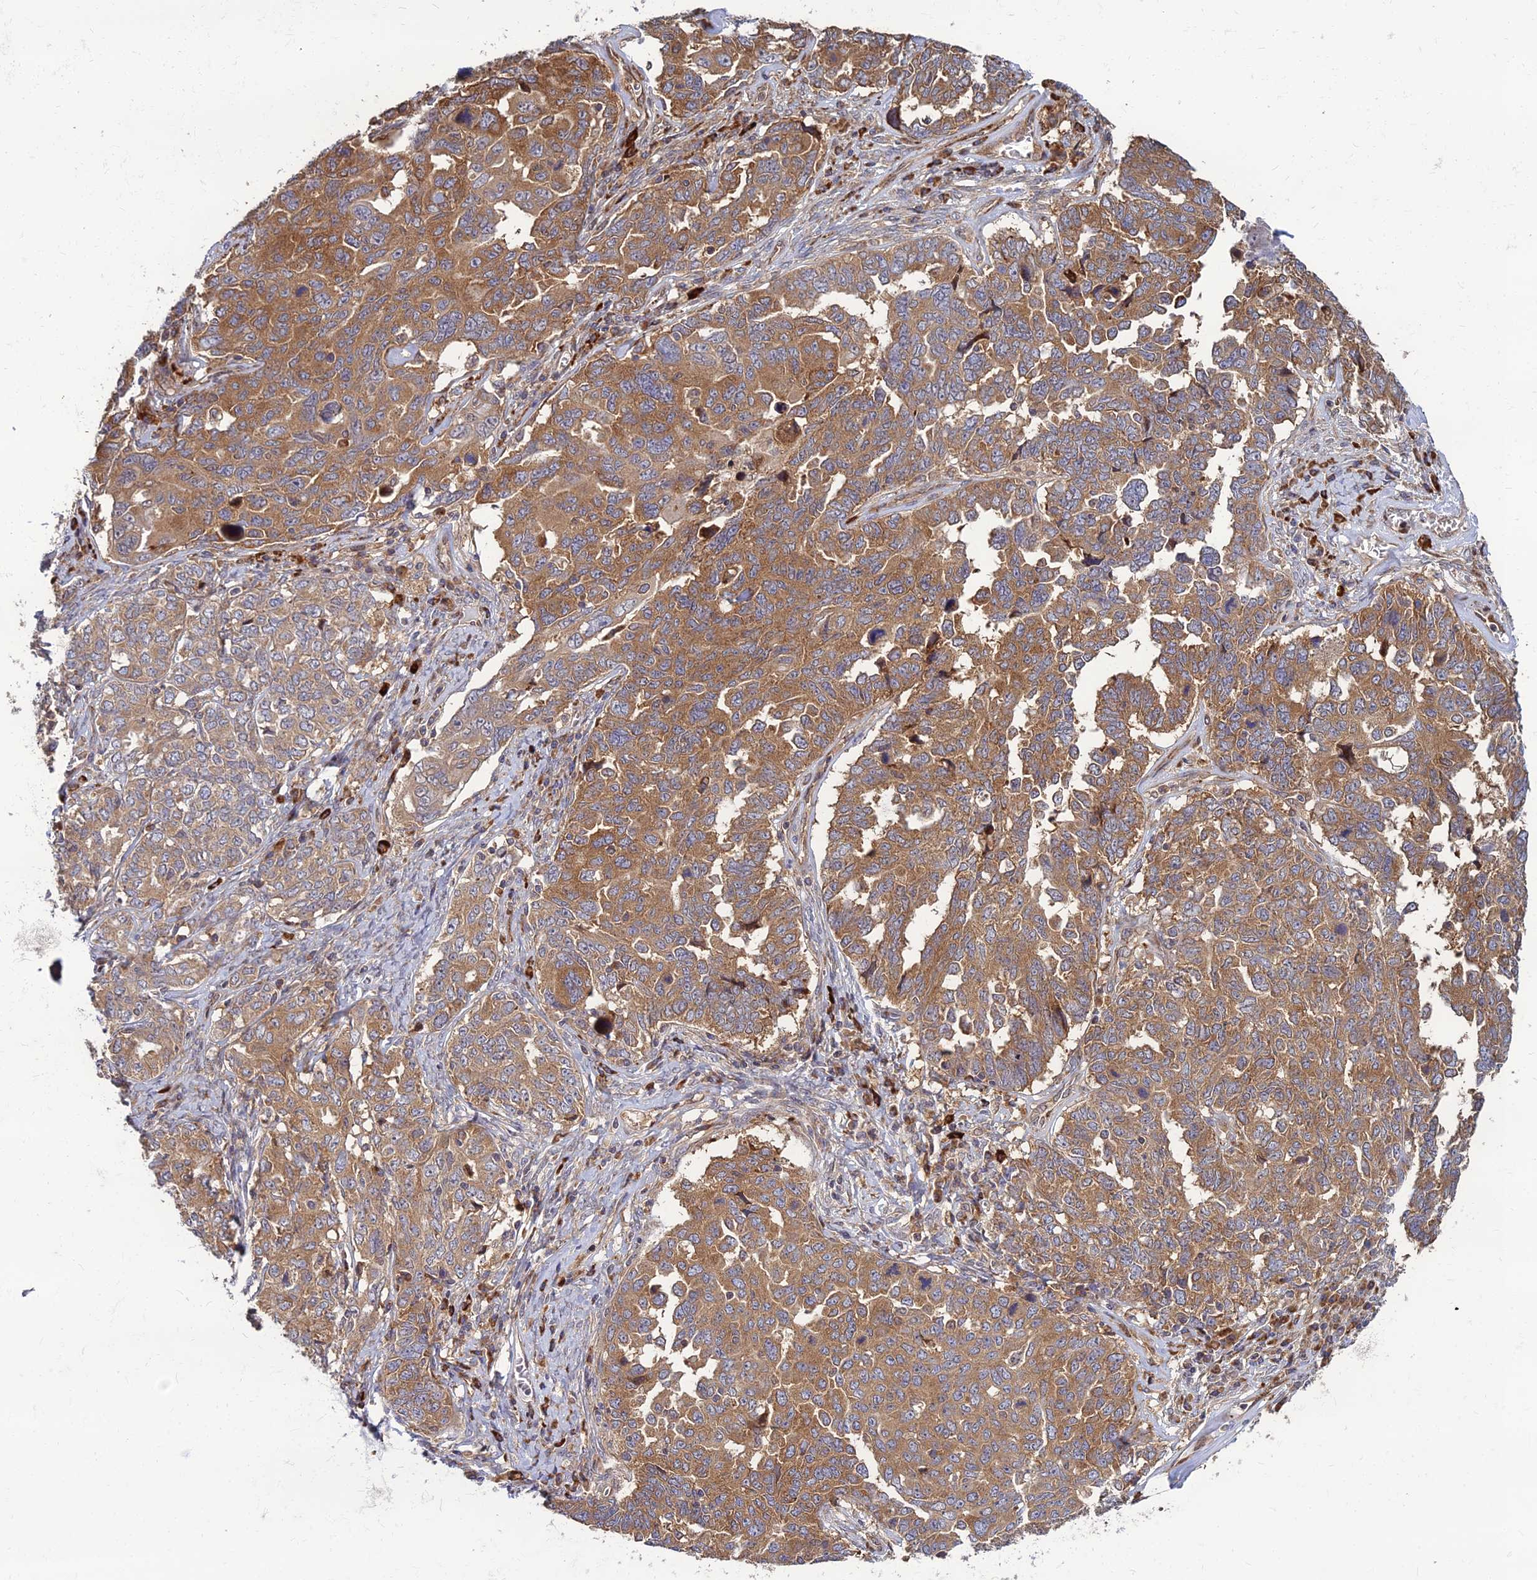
{"staining": {"intensity": "moderate", "quantity": ">75%", "location": "cytoplasmic/membranous"}, "tissue": "ovarian cancer", "cell_type": "Tumor cells", "image_type": "cancer", "snomed": [{"axis": "morphology", "description": "Carcinoma, endometroid"}, {"axis": "topography", "description": "Ovary"}], "caption": "DAB immunohistochemical staining of endometroid carcinoma (ovarian) demonstrates moderate cytoplasmic/membranous protein staining in about >75% of tumor cells.", "gene": "CCT6B", "patient": {"sex": "female", "age": 62}}